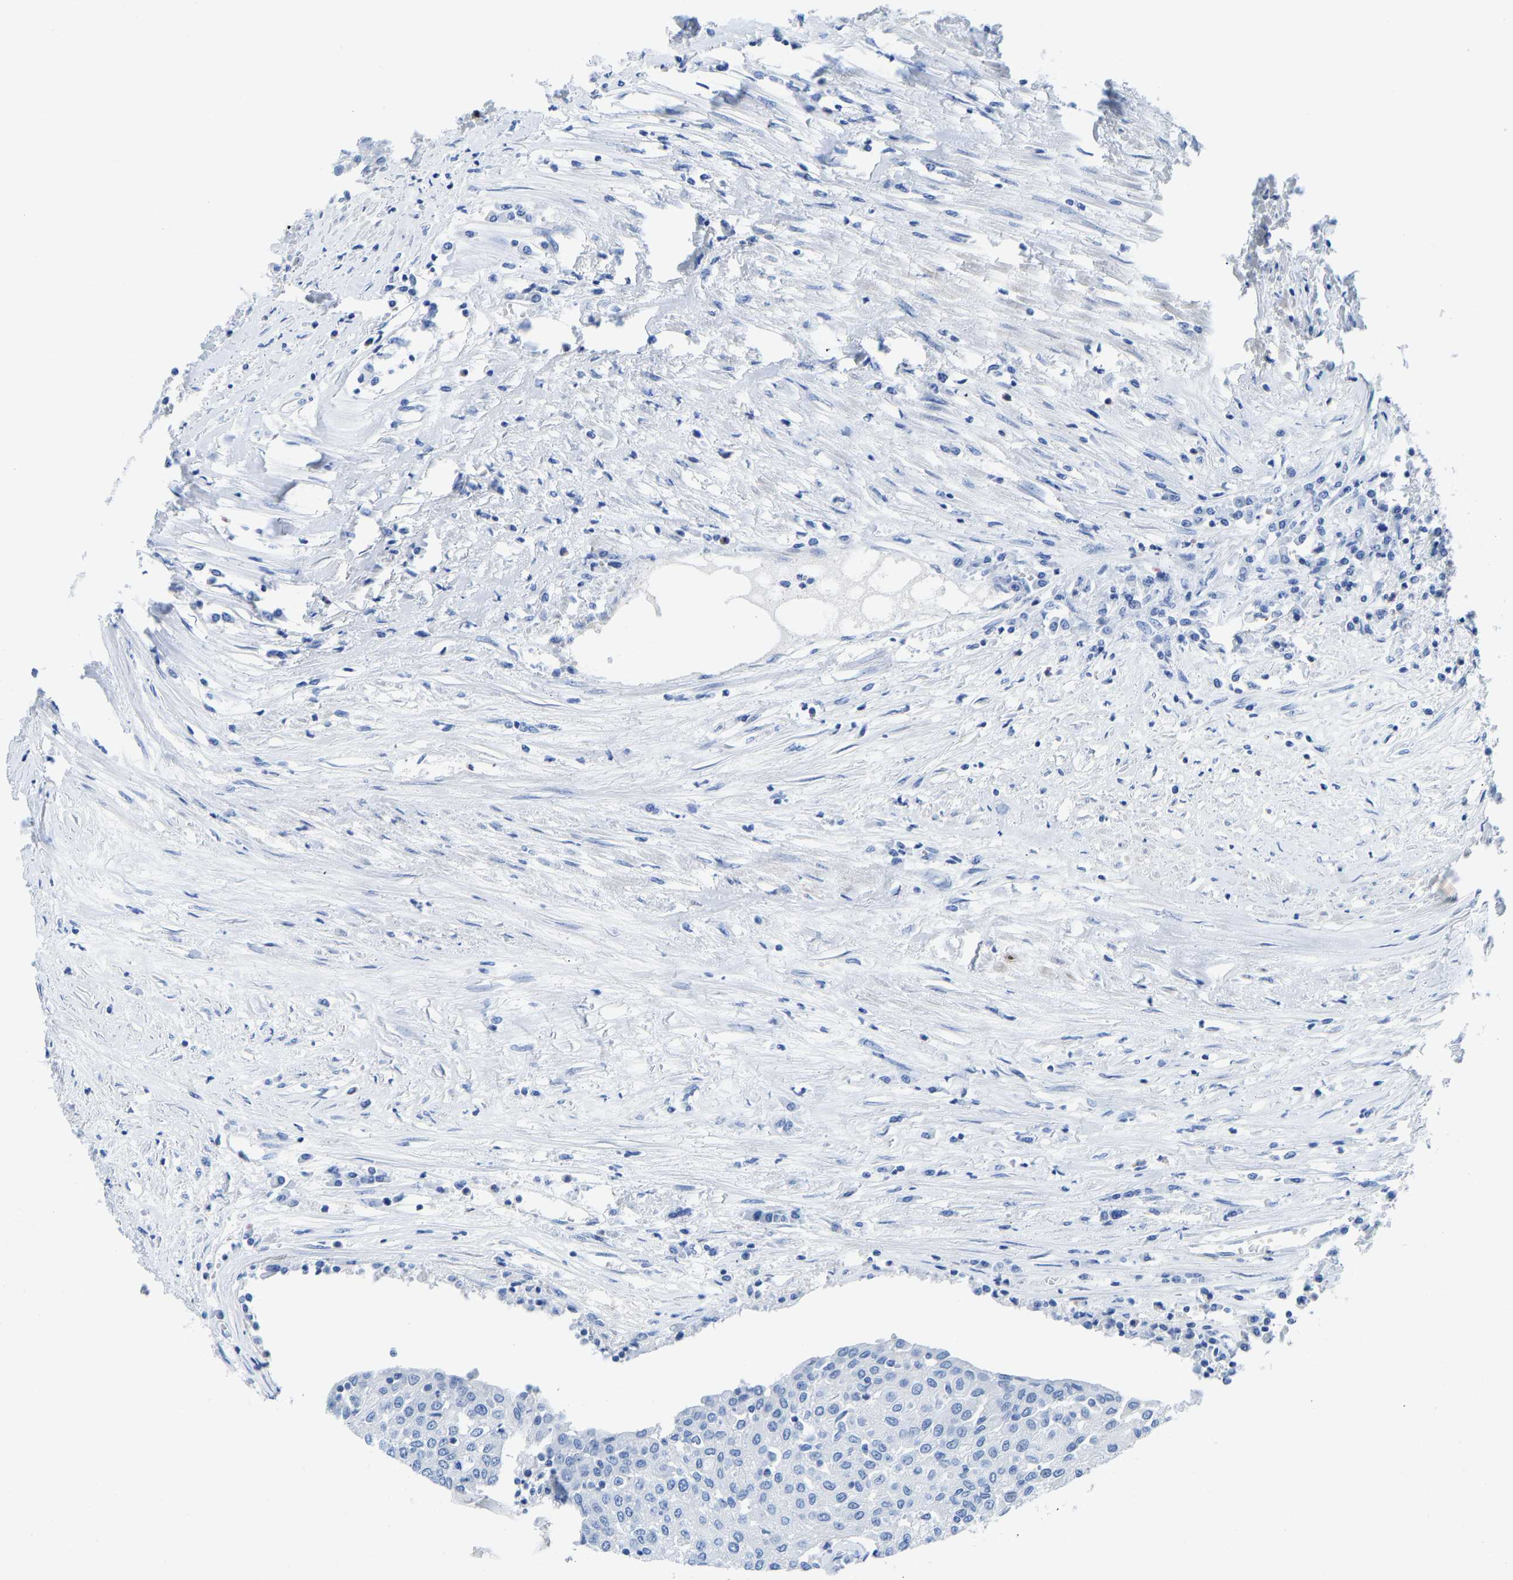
{"staining": {"intensity": "negative", "quantity": "none", "location": "none"}, "tissue": "urothelial cancer", "cell_type": "Tumor cells", "image_type": "cancer", "snomed": [{"axis": "morphology", "description": "Urothelial carcinoma, High grade"}, {"axis": "topography", "description": "Urinary bladder"}], "caption": "Immunohistochemical staining of human urothelial cancer displays no significant expression in tumor cells.", "gene": "NKAIN3", "patient": {"sex": "female", "age": 85}}